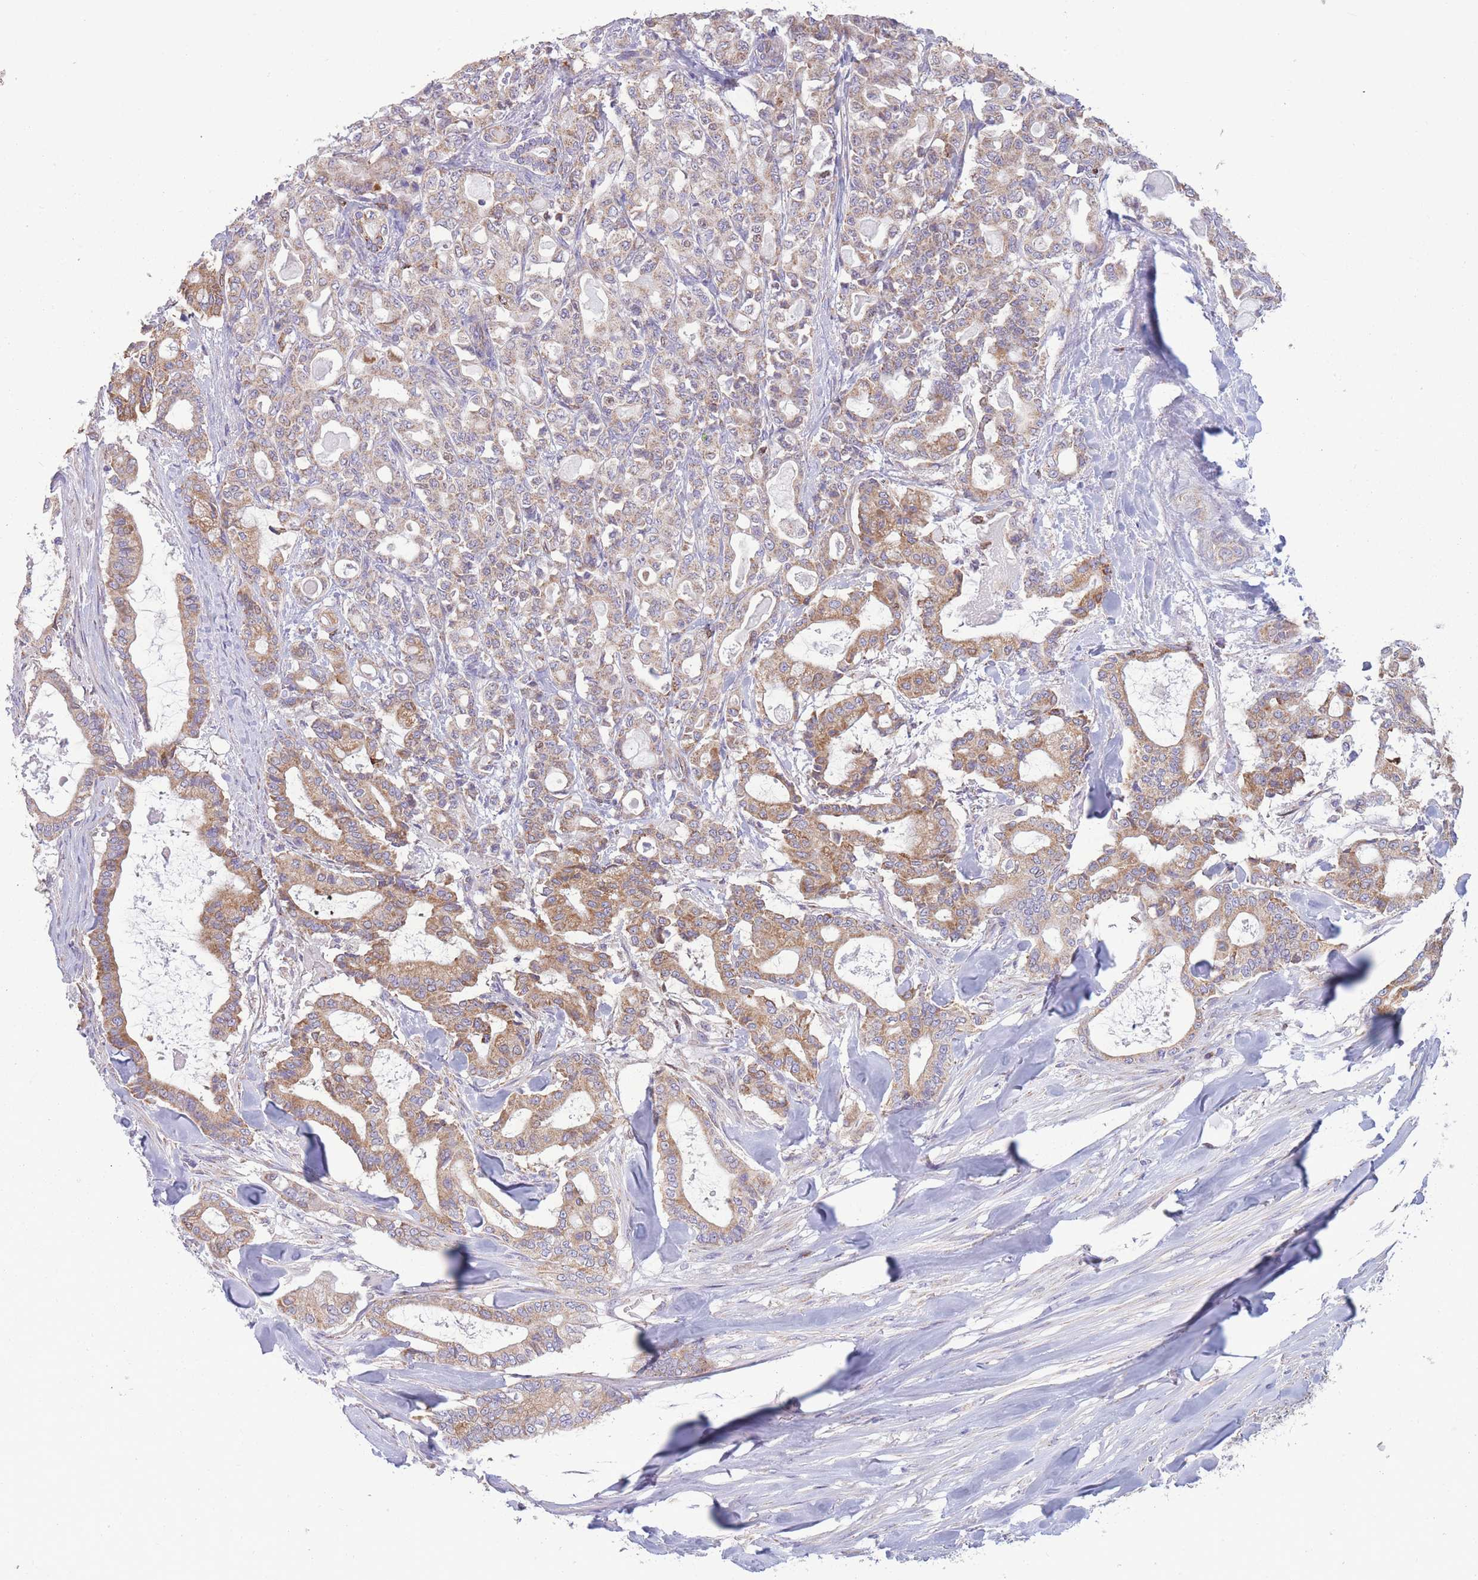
{"staining": {"intensity": "moderate", "quantity": "25%-75%", "location": "cytoplasmic/membranous"}, "tissue": "pancreatic cancer", "cell_type": "Tumor cells", "image_type": "cancer", "snomed": [{"axis": "morphology", "description": "Adenocarcinoma, NOS"}, {"axis": "topography", "description": "Pancreas"}], "caption": "High-power microscopy captured an immunohistochemistry histopathology image of pancreatic cancer (adenocarcinoma), revealing moderate cytoplasmic/membranous positivity in about 25%-75% of tumor cells.", "gene": "PDHA1", "patient": {"sex": "male", "age": 63}}